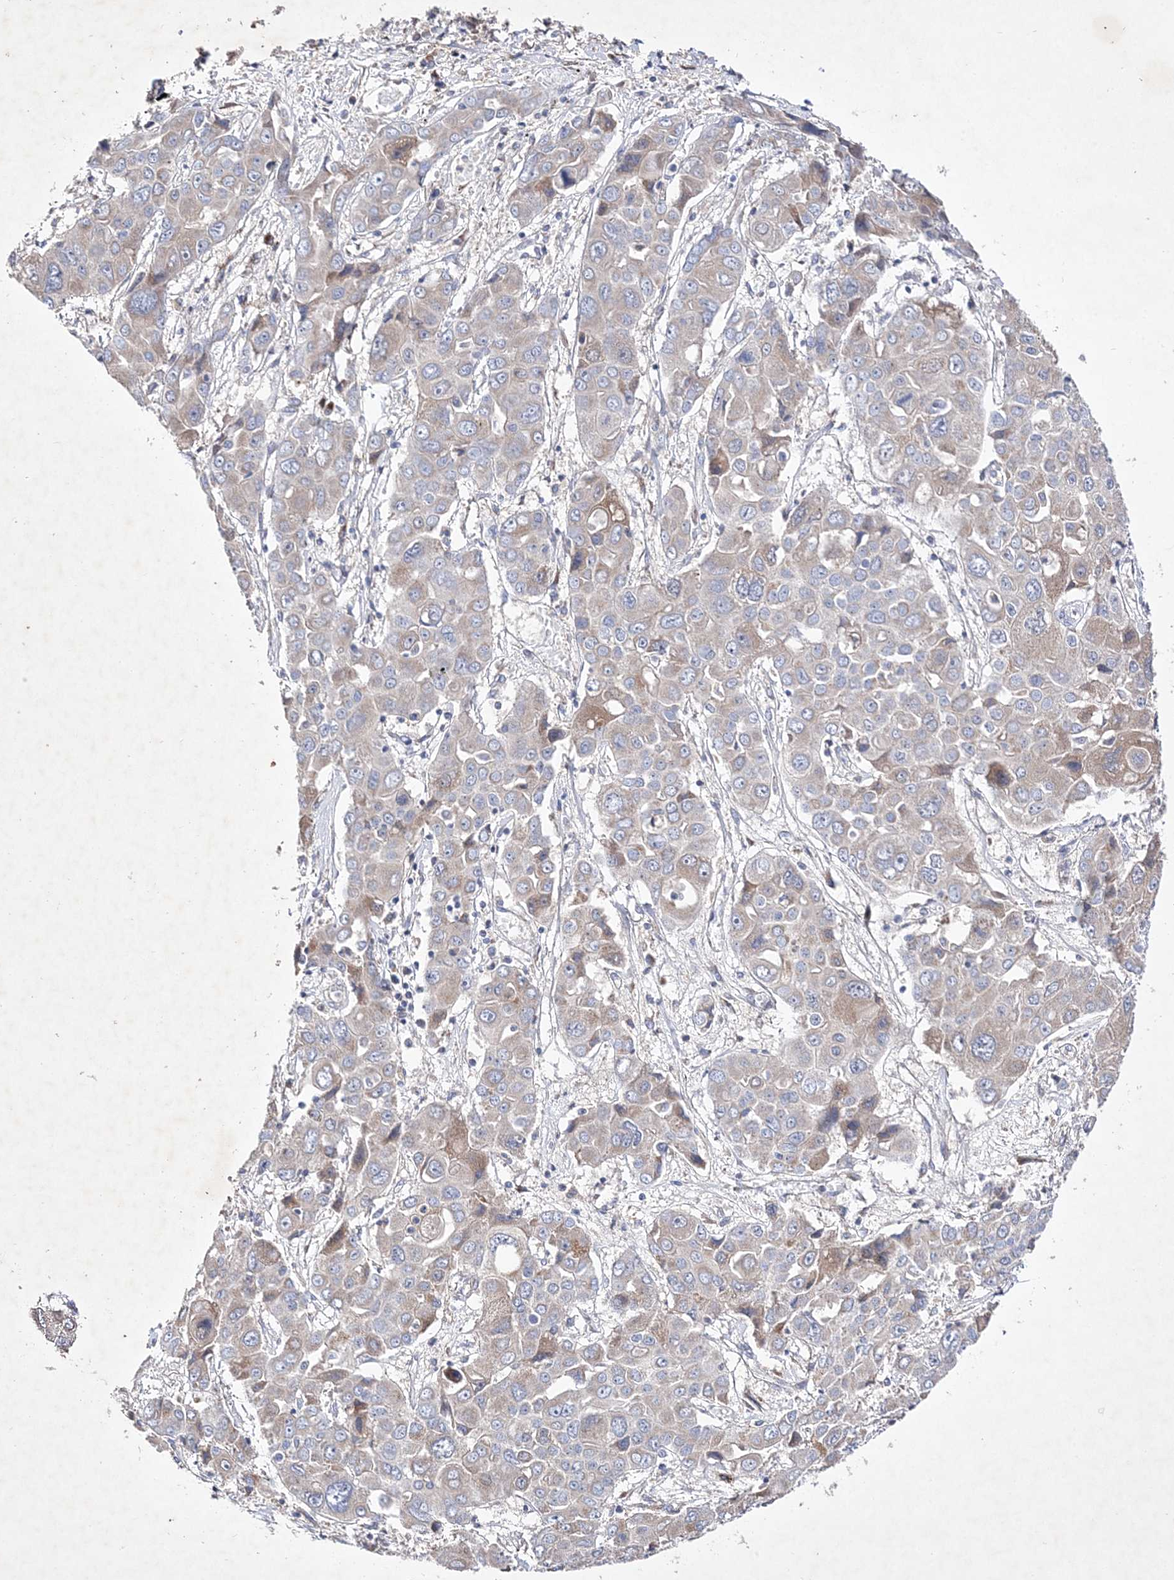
{"staining": {"intensity": "weak", "quantity": "<25%", "location": "cytoplasmic/membranous"}, "tissue": "liver cancer", "cell_type": "Tumor cells", "image_type": "cancer", "snomed": [{"axis": "morphology", "description": "Cholangiocarcinoma"}, {"axis": "topography", "description": "Liver"}], "caption": "Liver cholangiocarcinoma was stained to show a protein in brown. There is no significant positivity in tumor cells.", "gene": "METTL8", "patient": {"sex": "male", "age": 67}}